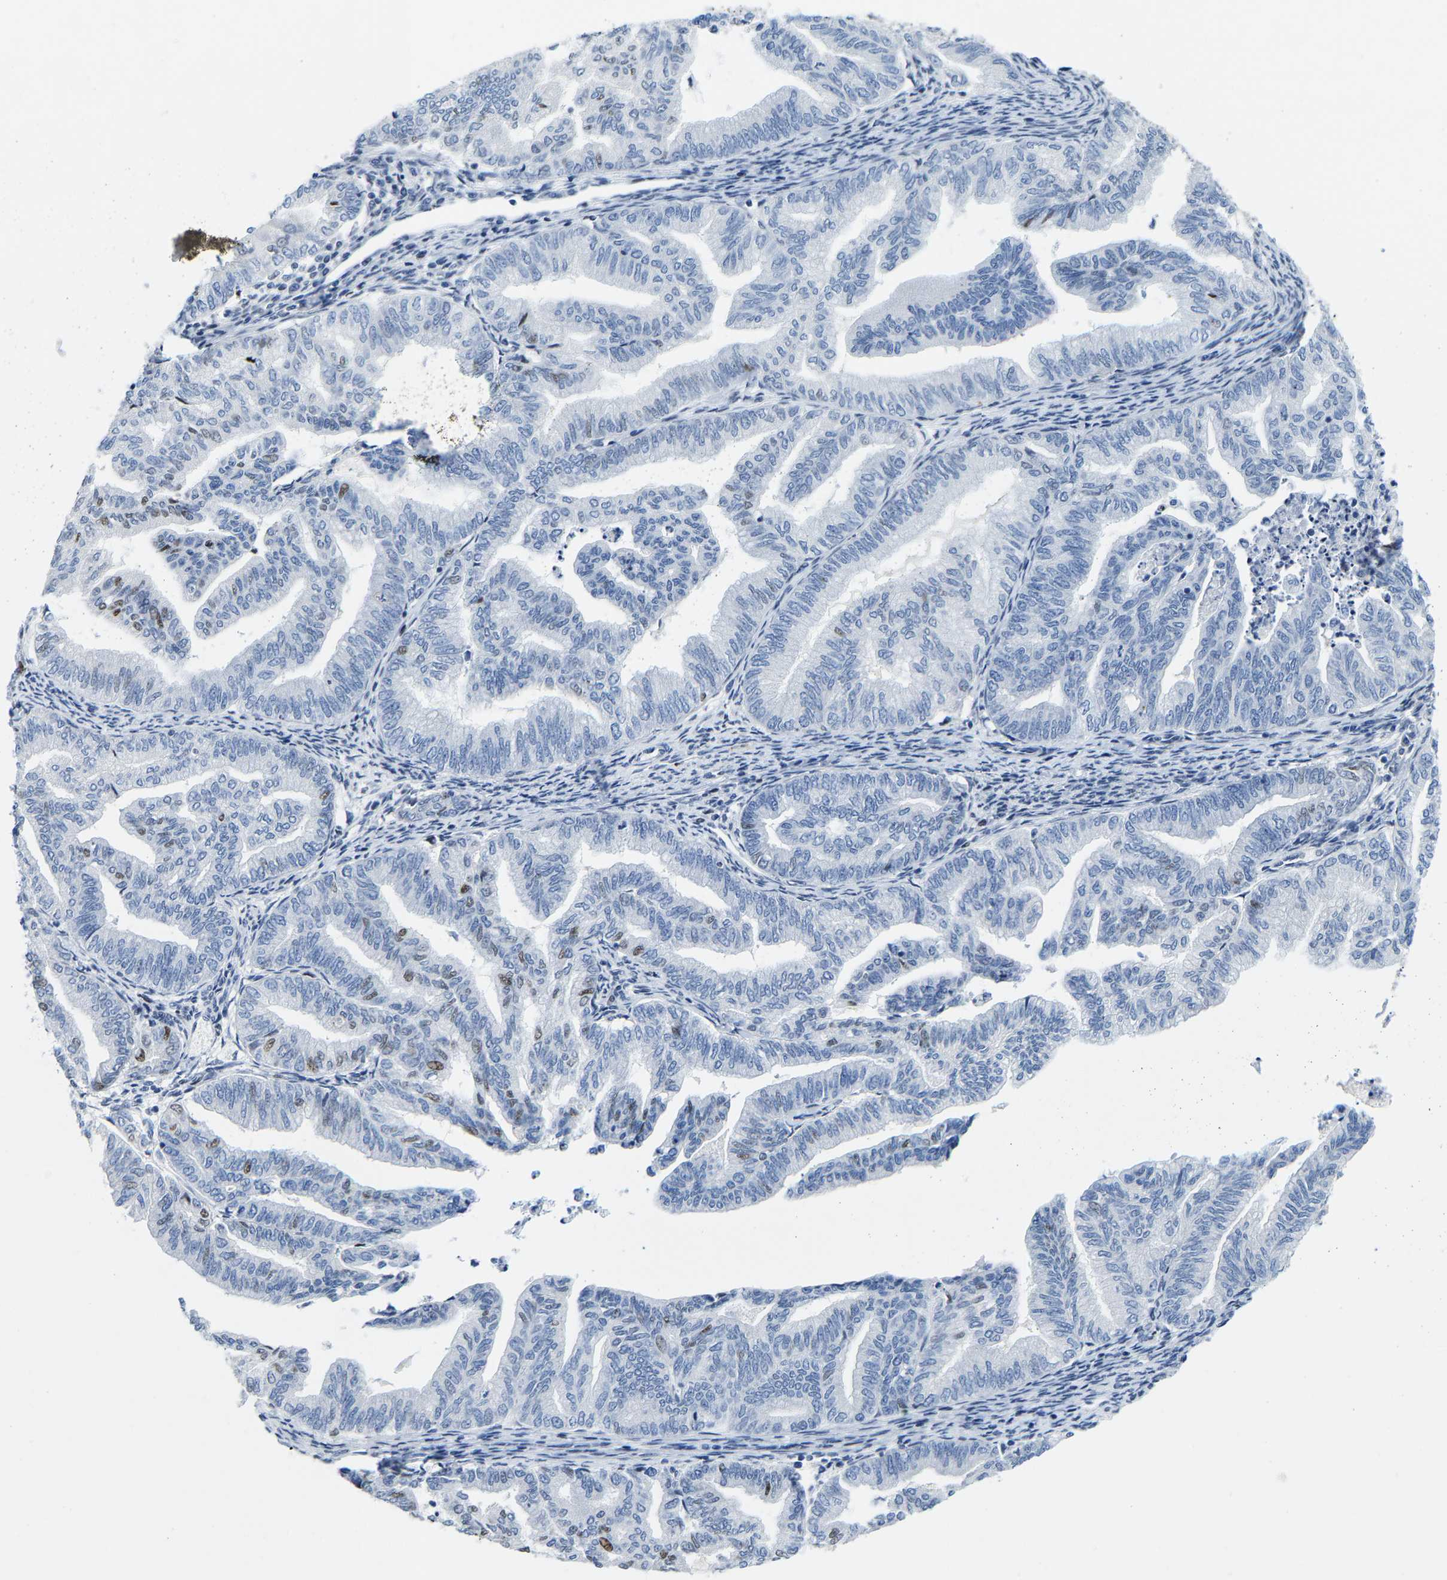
{"staining": {"intensity": "negative", "quantity": "none", "location": "none"}, "tissue": "endometrial cancer", "cell_type": "Tumor cells", "image_type": "cancer", "snomed": [{"axis": "morphology", "description": "Adenocarcinoma, NOS"}, {"axis": "topography", "description": "Endometrium"}], "caption": "The image demonstrates no significant positivity in tumor cells of endometrial cancer (adenocarcinoma).", "gene": "SETD1B", "patient": {"sex": "female", "age": 79}}